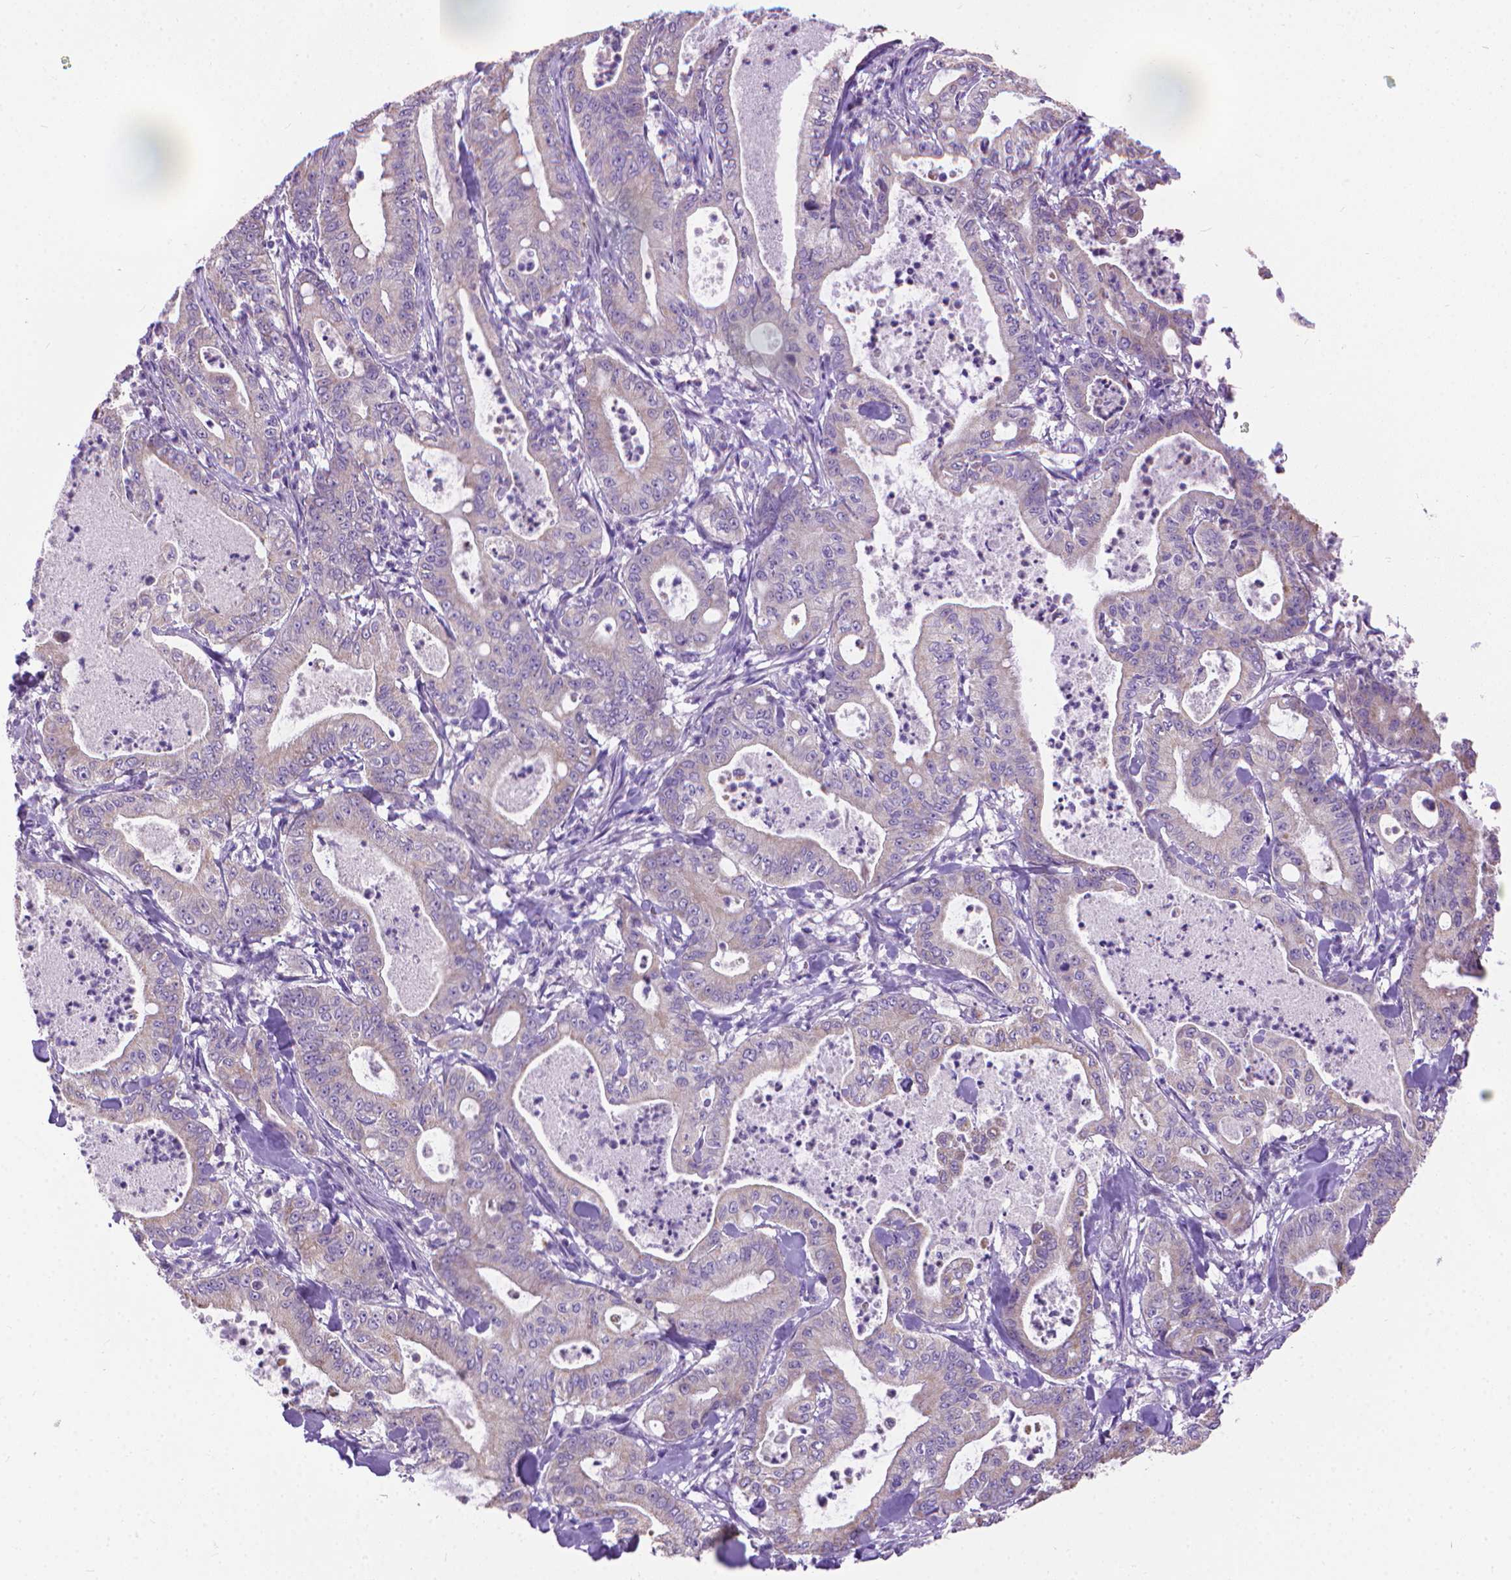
{"staining": {"intensity": "negative", "quantity": "none", "location": "none"}, "tissue": "pancreatic cancer", "cell_type": "Tumor cells", "image_type": "cancer", "snomed": [{"axis": "morphology", "description": "Adenocarcinoma, NOS"}, {"axis": "topography", "description": "Pancreas"}], "caption": "This is a photomicrograph of immunohistochemistry staining of pancreatic cancer, which shows no staining in tumor cells. The staining is performed using DAB (3,3'-diaminobenzidine) brown chromogen with nuclei counter-stained in using hematoxylin.", "gene": "SYN1", "patient": {"sex": "male", "age": 71}}